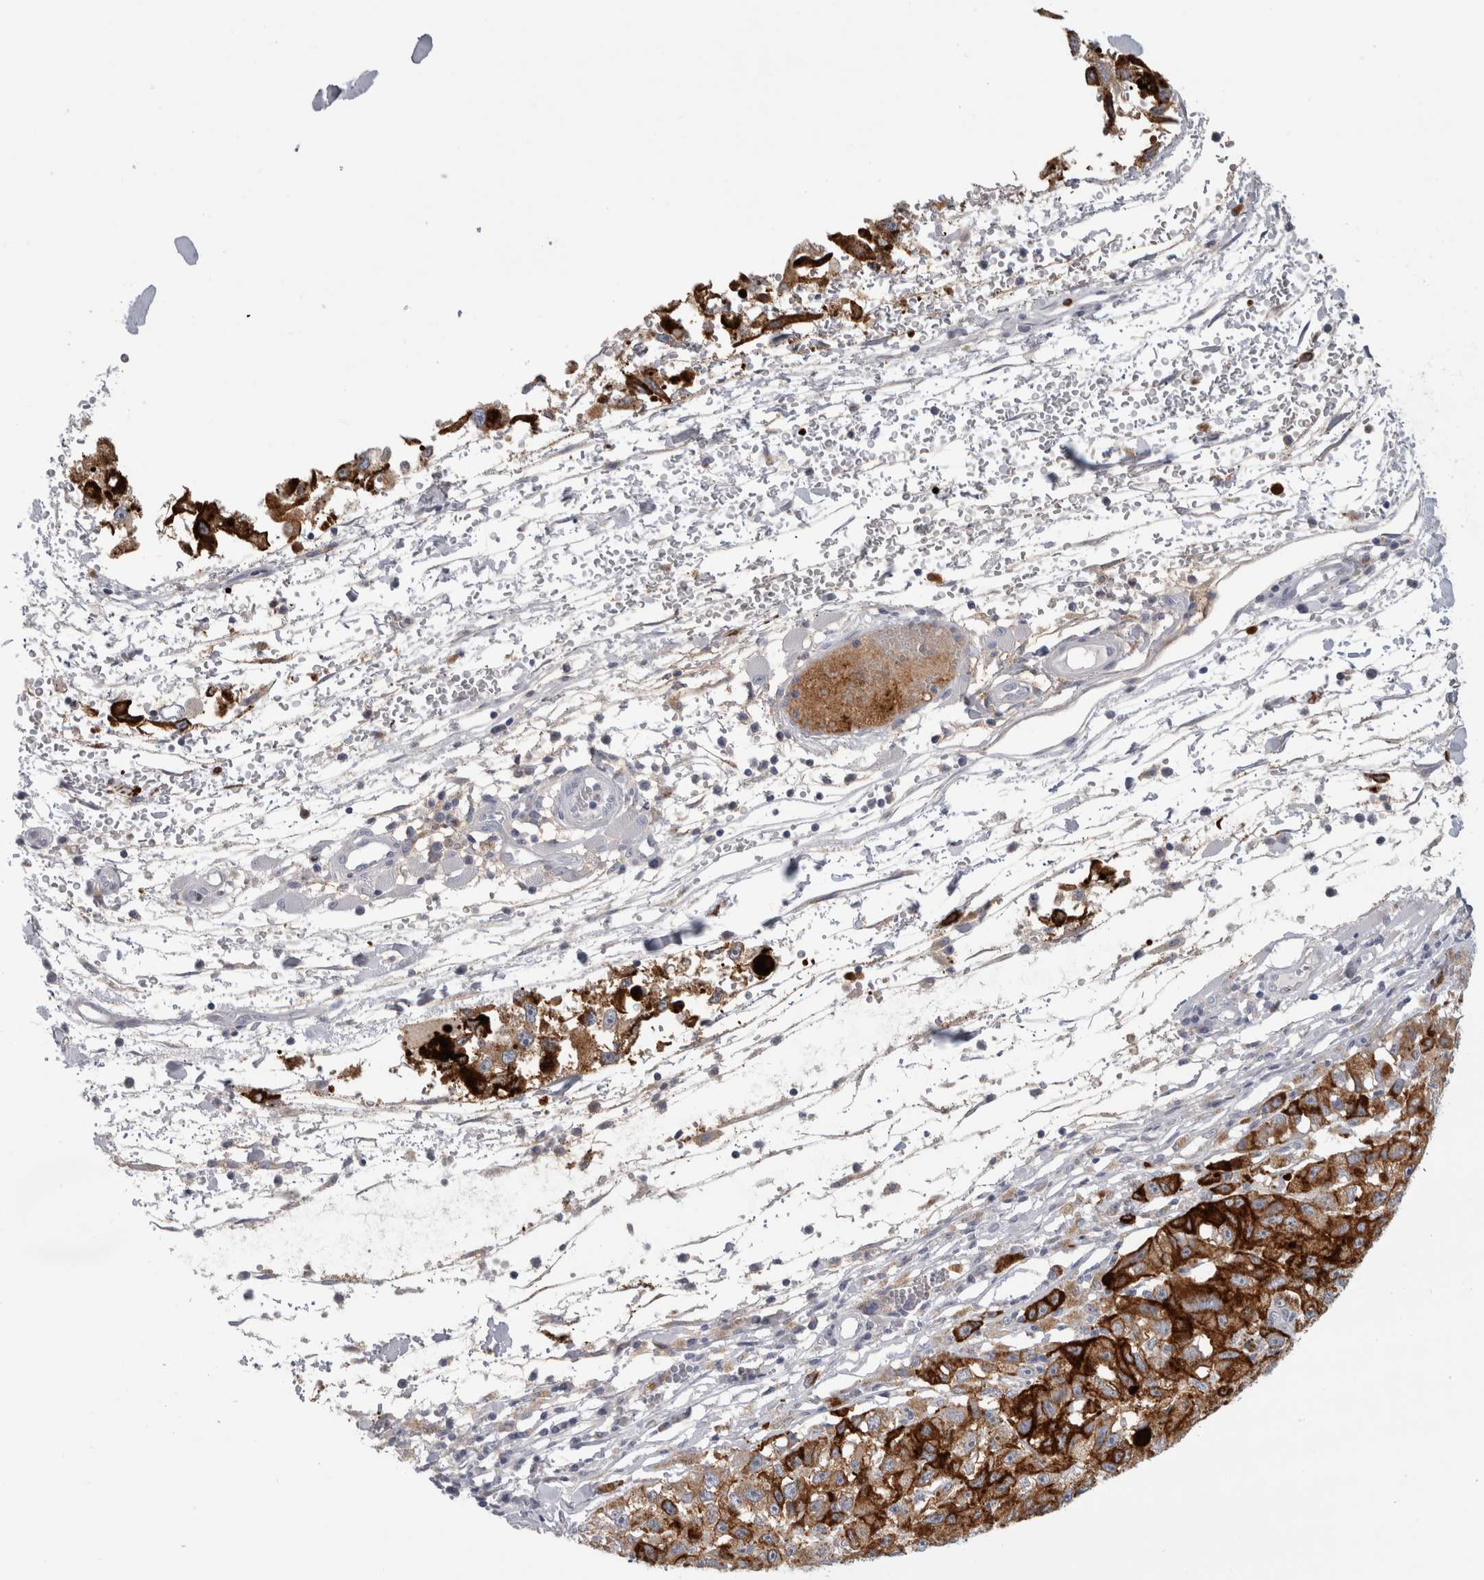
{"staining": {"intensity": "moderate", "quantity": ">75%", "location": "cytoplasmic/membranous"}, "tissue": "melanoma", "cell_type": "Tumor cells", "image_type": "cancer", "snomed": [{"axis": "morphology", "description": "Malignant melanoma, NOS"}, {"axis": "topography", "description": "Skin"}], "caption": "Immunohistochemistry photomicrograph of neoplastic tissue: melanoma stained using IHC displays medium levels of moderate protein expression localized specifically in the cytoplasmic/membranous of tumor cells, appearing as a cytoplasmic/membranous brown color.", "gene": "CD63", "patient": {"sex": "female", "age": 104}}